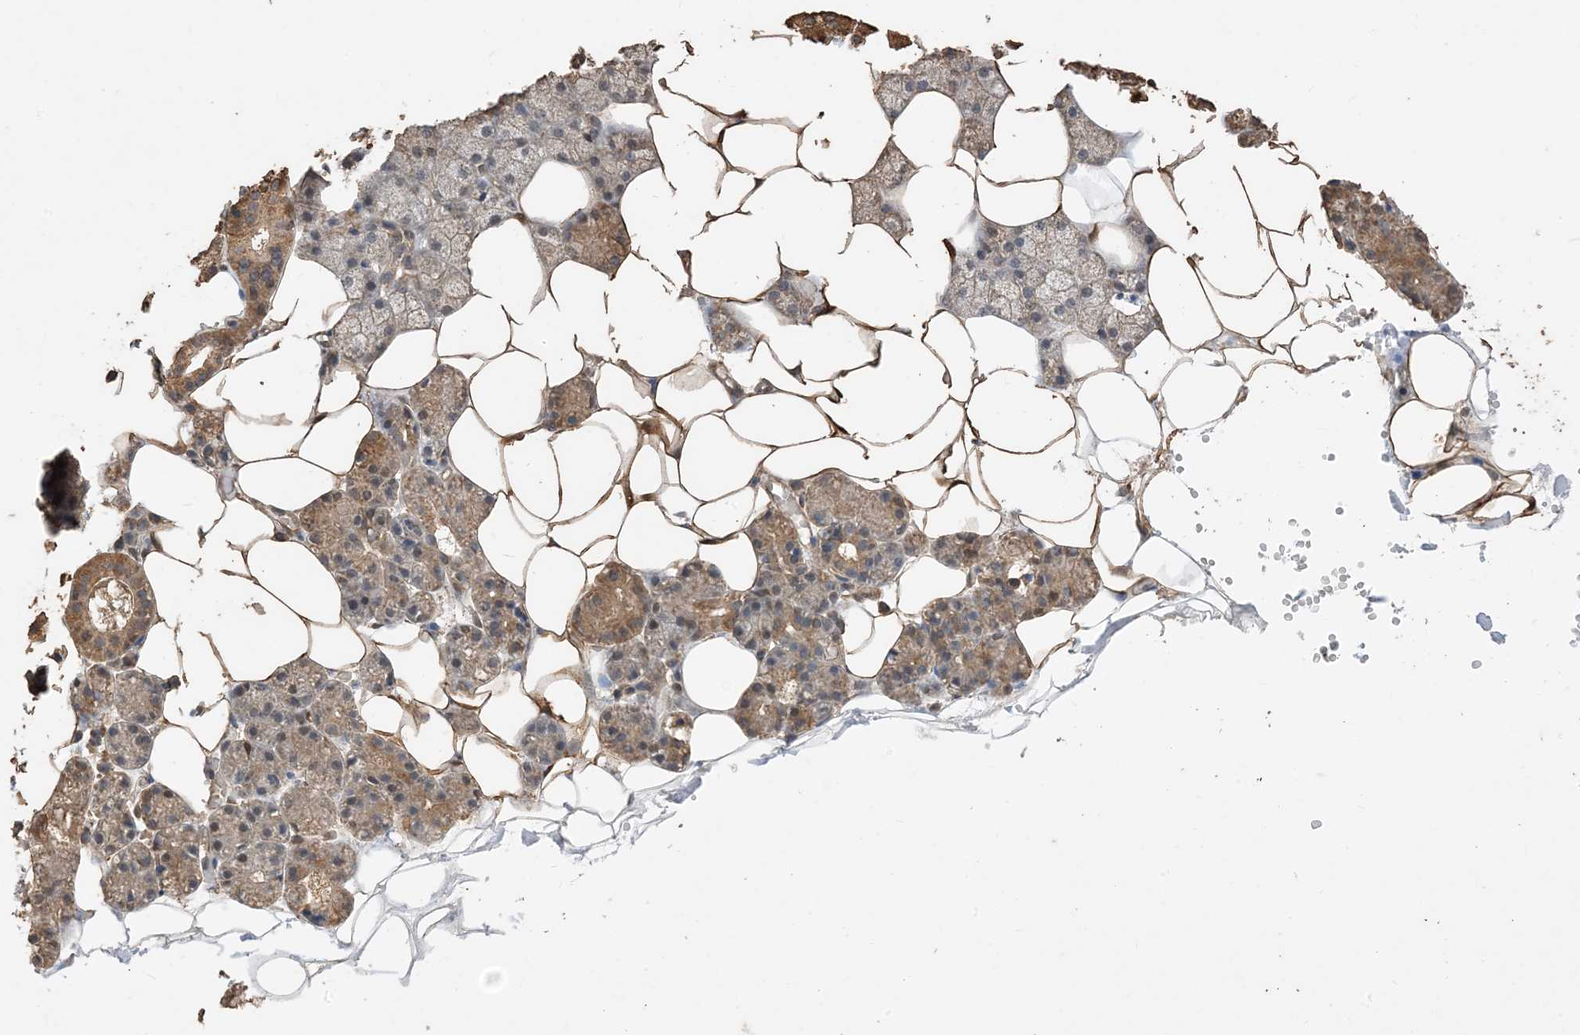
{"staining": {"intensity": "moderate", "quantity": "25%-75%", "location": "cytoplasmic/membranous"}, "tissue": "salivary gland", "cell_type": "Glandular cells", "image_type": "normal", "snomed": [{"axis": "morphology", "description": "Normal tissue, NOS"}, {"axis": "topography", "description": "Salivary gland"}], "caption": "Immunohistochemical staining of unremarkable salivary gland shows moderate cytoplasmic/membranous protein expression in approximately 25%-75% of glandular cells.", "gene": "ZKSCAN5", "patient": {"sex": "male", "age": 62}}